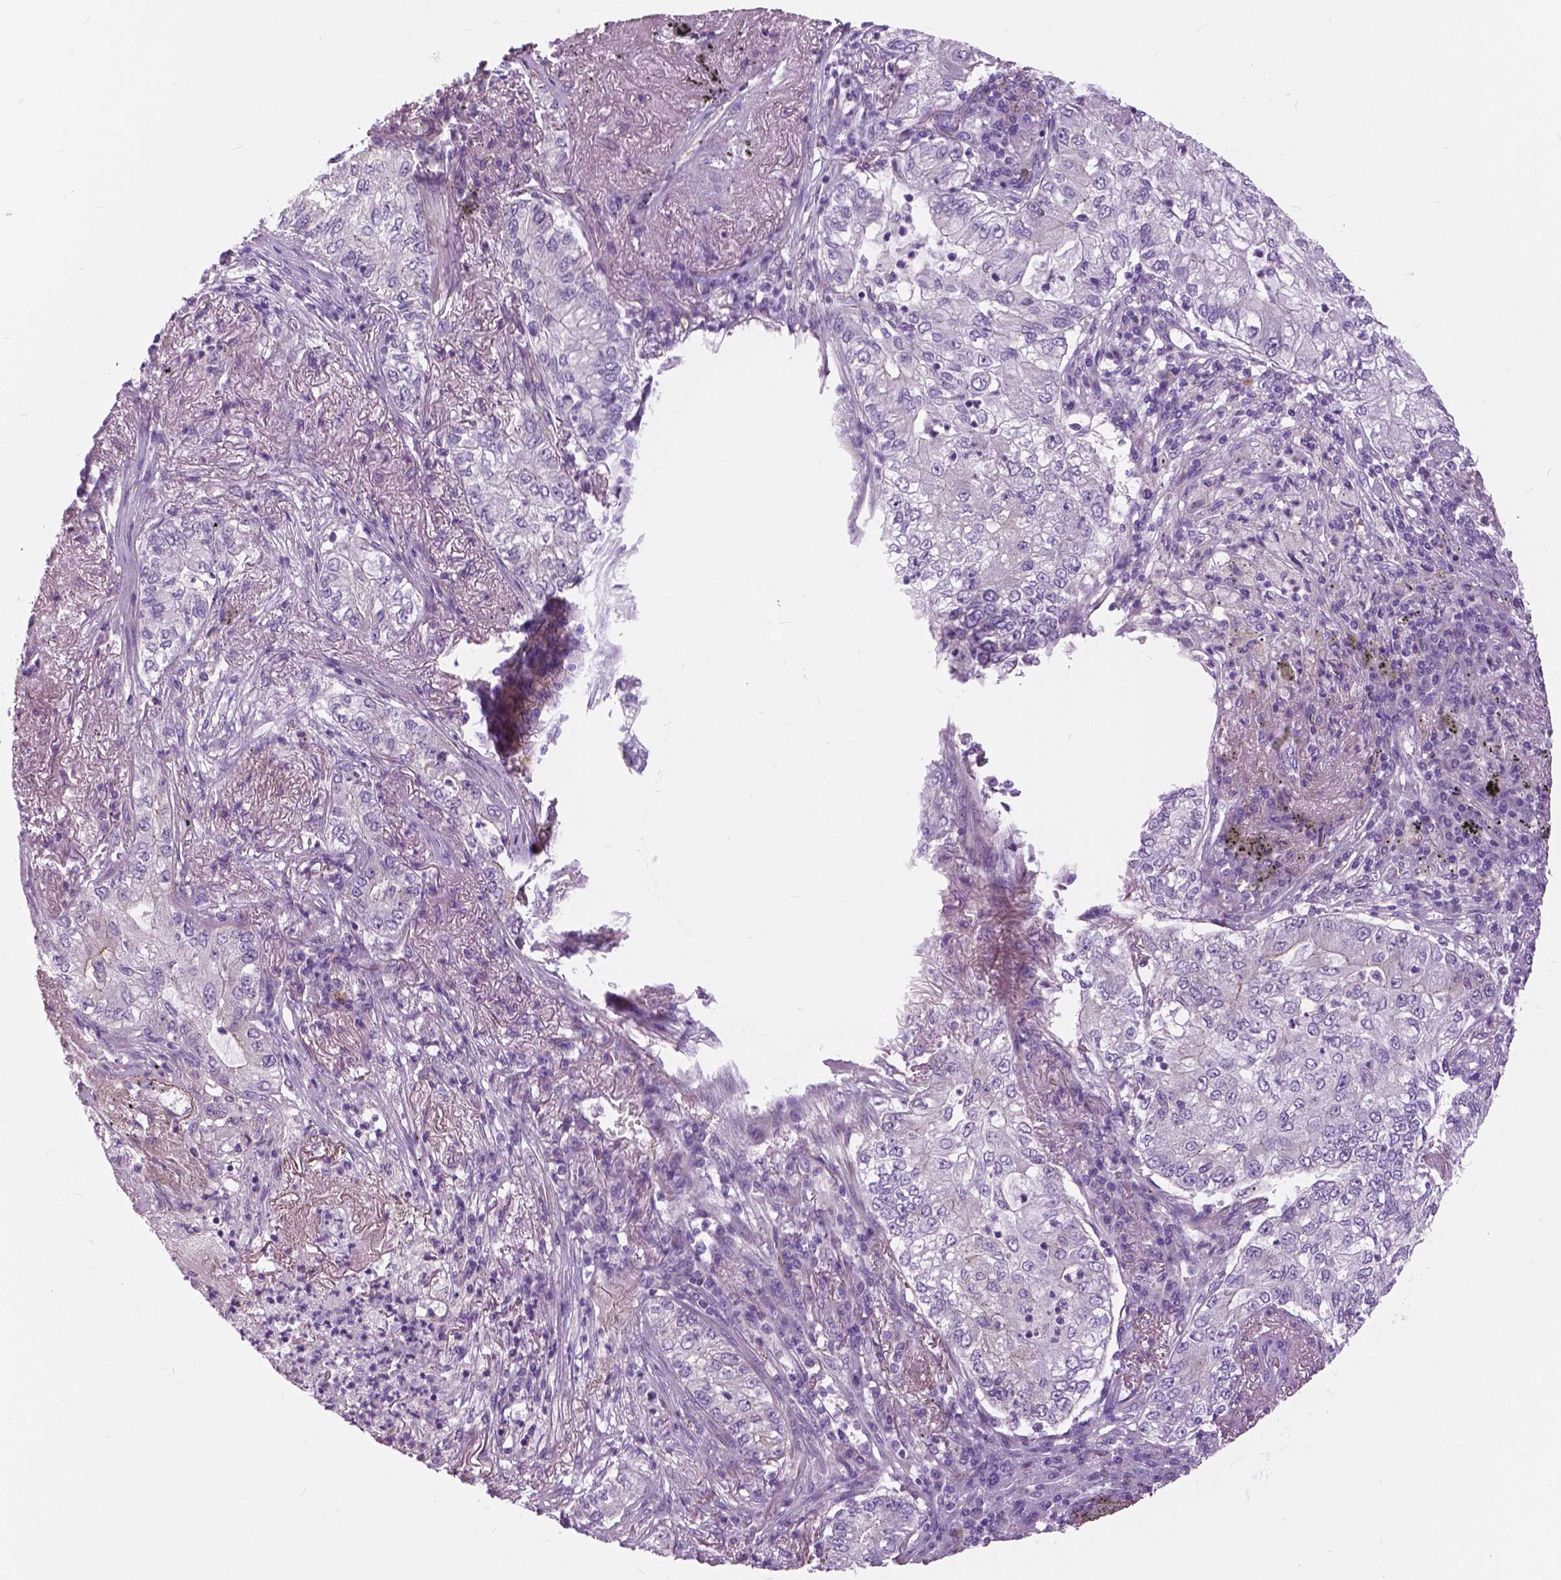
{"staining": {"intensity": "negative", "quantity": "none", "location": "none"}, "tissue": "lung cancer", "cell_type": "Tumor cells", "image_type": "cancer", "snomed": [{"axis": "morphology", "description": "Adenocarcinoma, NOS"}, {"axis": "topography", "description": "Lung"}], "caption": "Photomicrograph shows no protein positivity in tumor cells of lung adenocarcinoma tissue. (Brightfield microscopy of DAB (3,3'-diaminobenzidine) immunohistochemistry at high magnification).", "gene": "SERPINI1", "patient": {"sex": "female", "age": 73}}